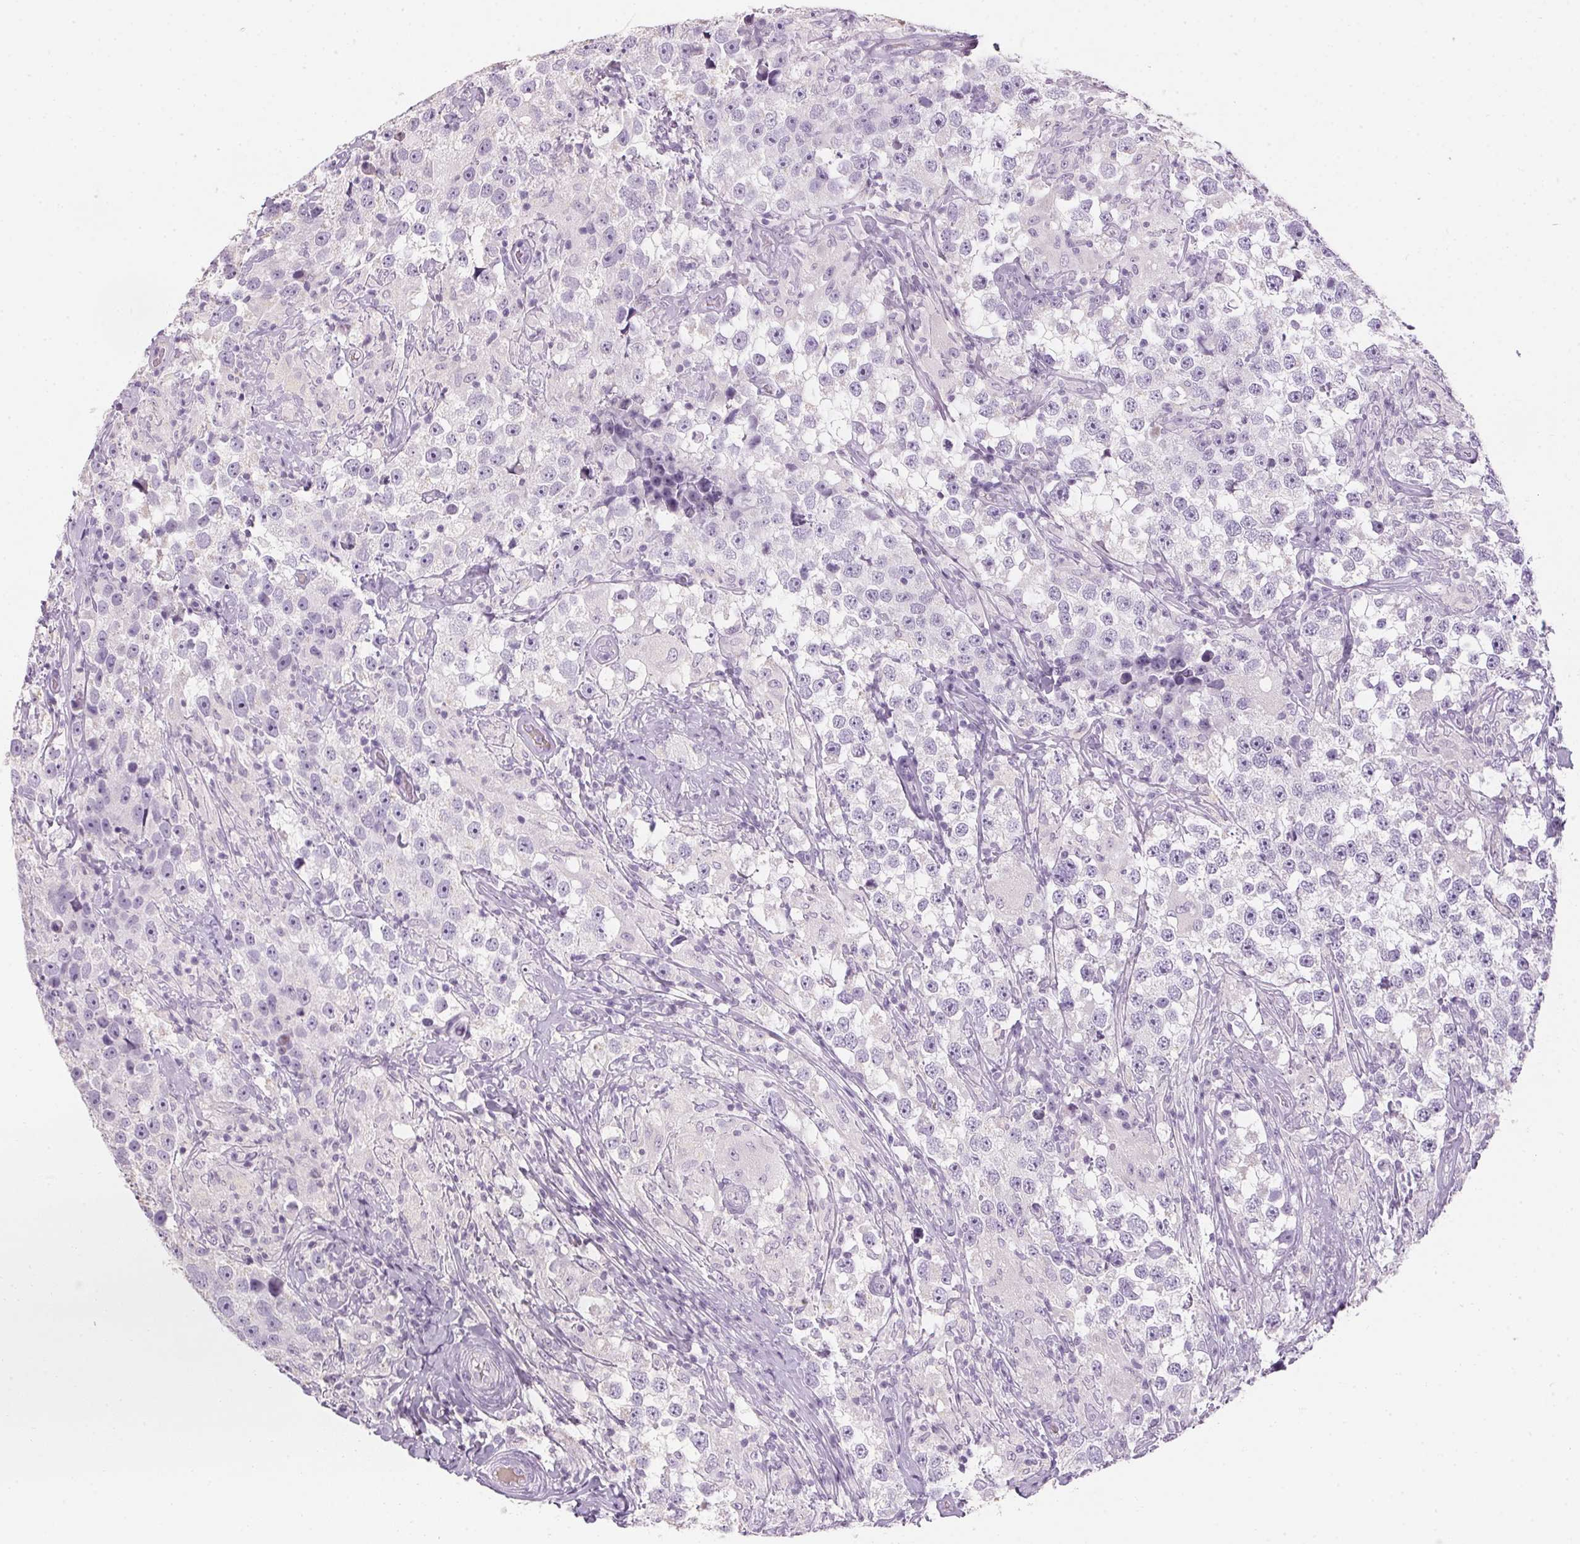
{"staining": {"intensity": "negative", "quantity": "none", "location": "none"}, "tissue": "testis cancer", "cell_type": "Tumor cells", "image_type": "cancer", "snomed": [{"axis": "morphology", "description": "Seminoma, NOS"}, {"axis": "topography", "description": "Testis"}], "caption": "Protein analysis of testis cancer (seminoma) demonstrates no significant positivity in tumor cells. (DAB immunohistochemistry visualized using brightfield microscopy, high magnification).", "gene": "TMEM72", "patient": {"sex": "male", "age": 46}}